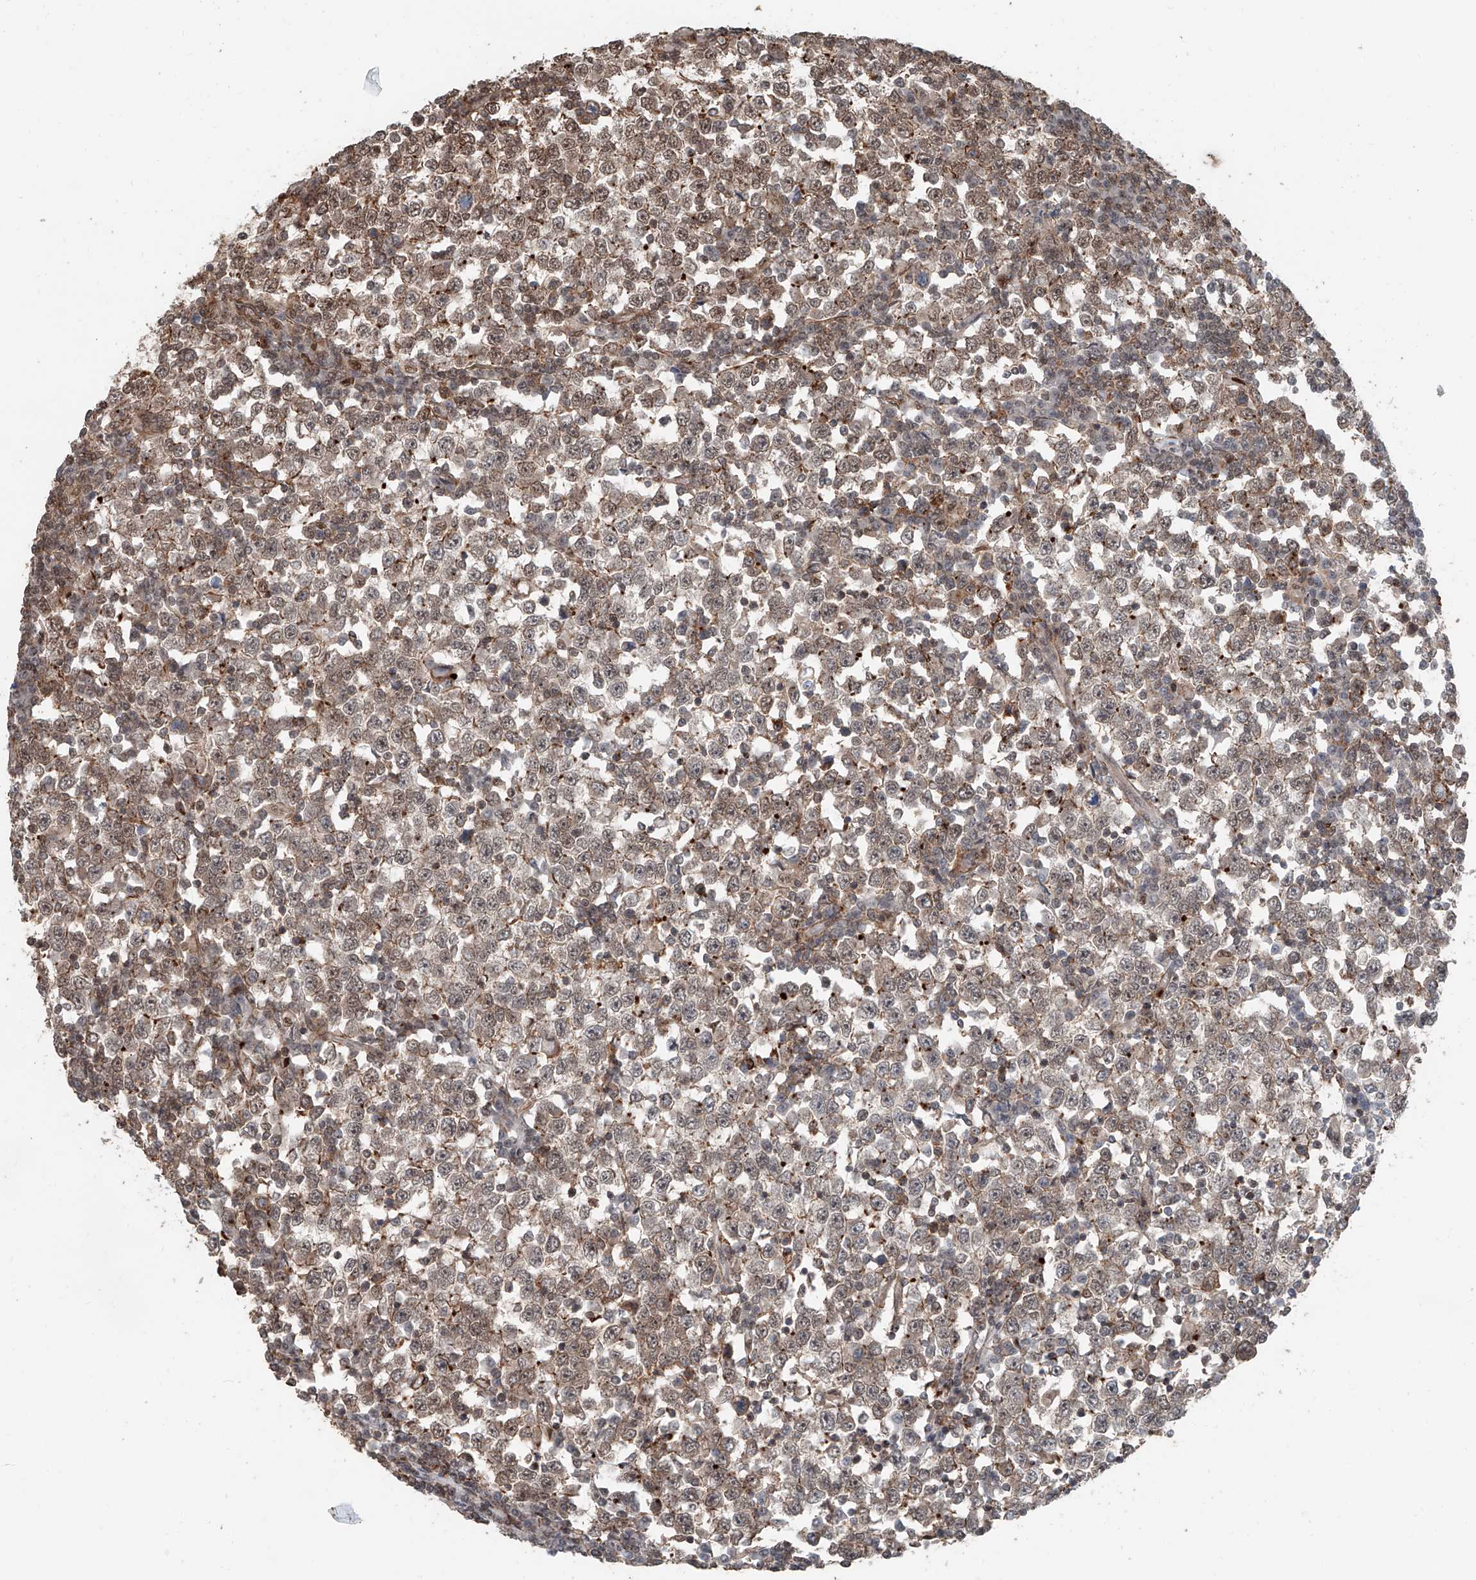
{"staining": {"intensity": "moderate", "quantity": ">75%", "location": "cytoplasmic/membranous,nuclear"}, "tissue": "testis cancer", "cell_type": "Tumor cells", "image_type": "cancer", "snomed": [{"axis": "morphology", "description": "Seminoma, NOS"}, {"axis": "topography", "description": "Testis"}], "caption": "Brown immunohistochemical staining in seminoma (testis) displays moderate cytoplasmic/membranous and nuclear expression in approximately >75% of tumor cells.", "gene": "SDE2", "patient": {"sex": "male", "age": 65}}